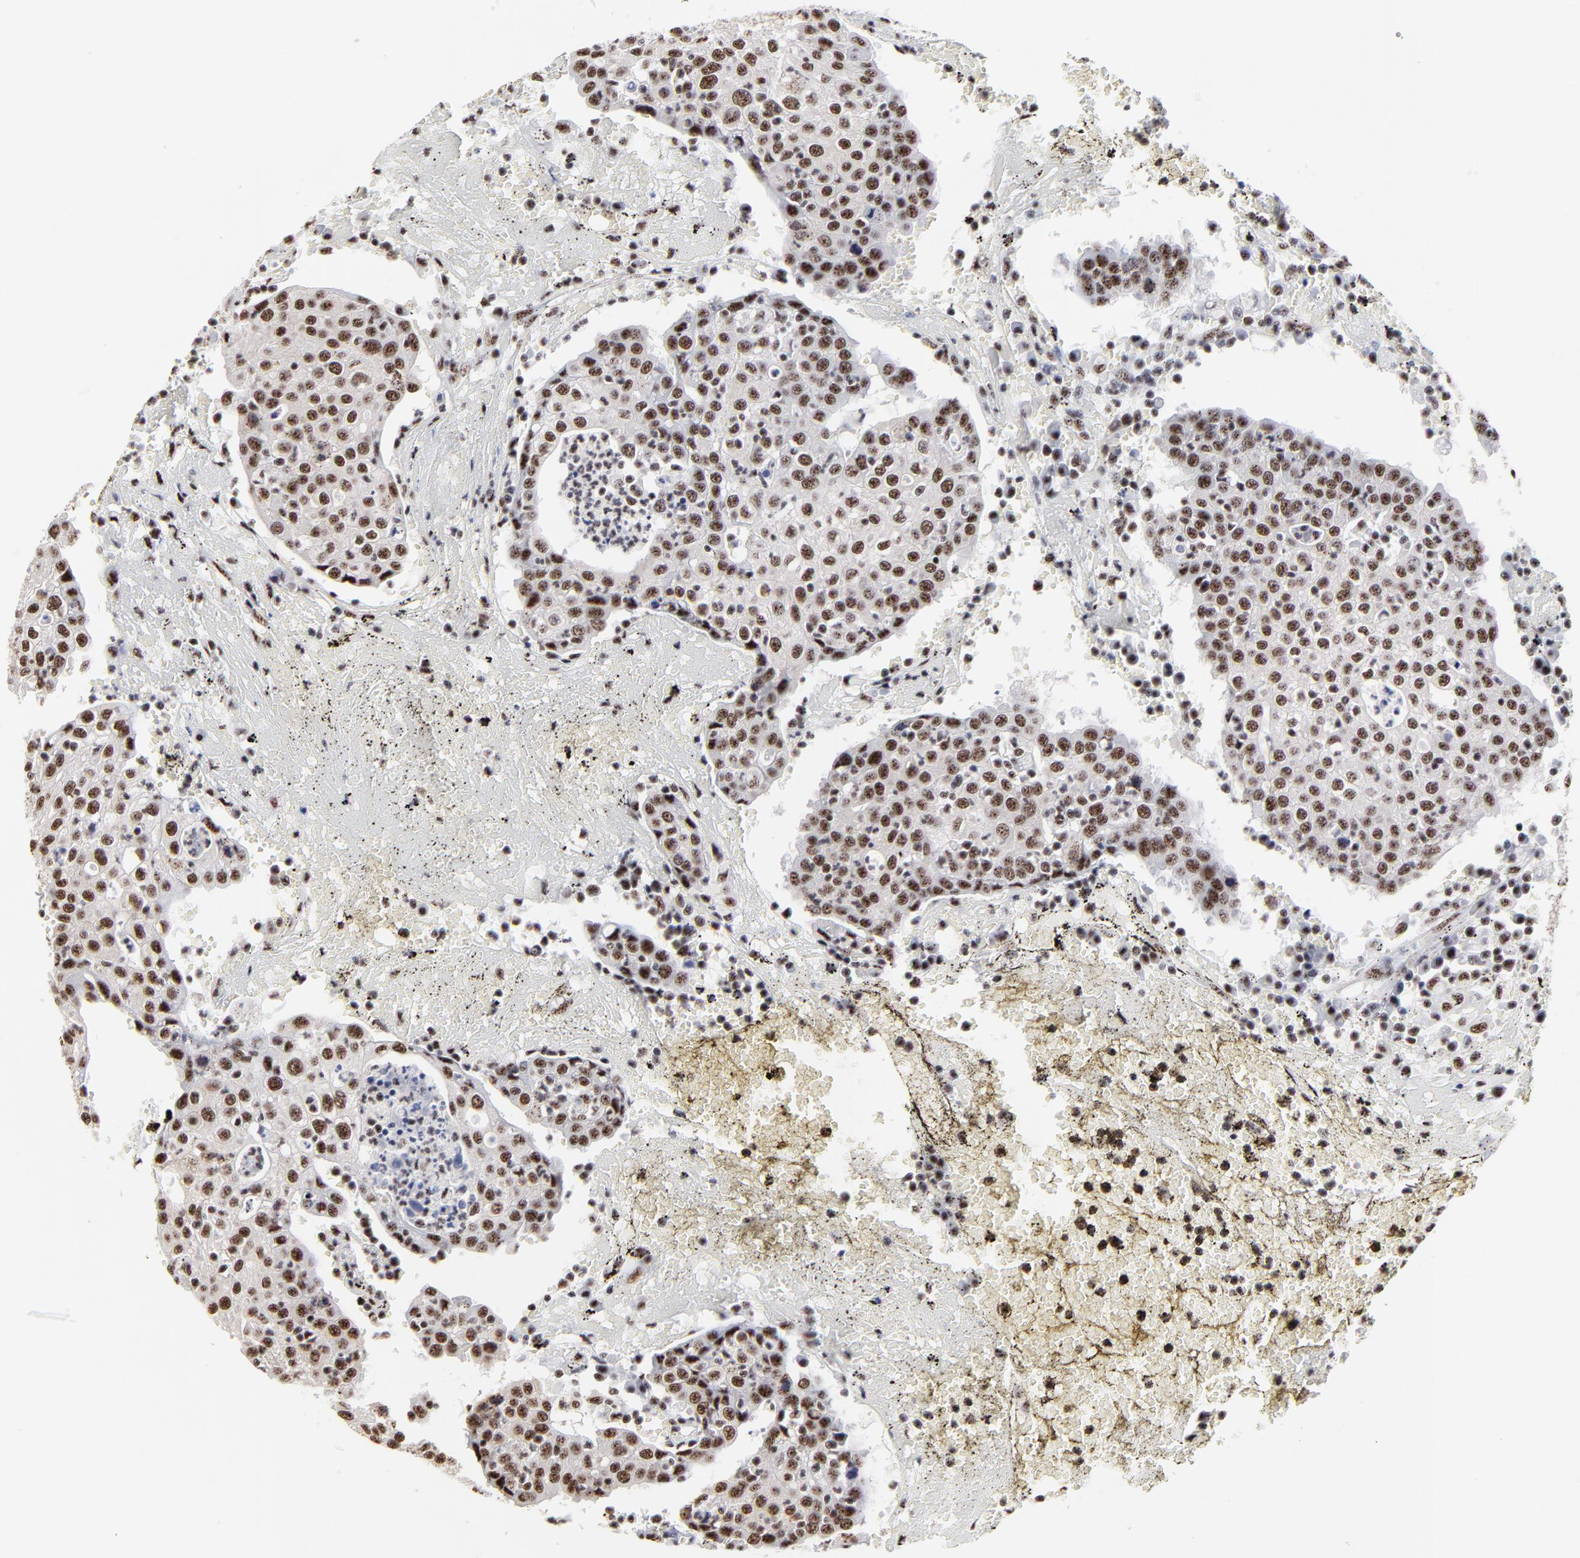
{"staining": {"intensity": "strong", "quantity": ">75%", "location": "nuclear"}, "tissue": "head and neck cancer", "cell_type": "Tumor cells", "image_type": "cancer", "snomed": [{"axis": "morphology", "description": "Adenocarcinoma, NOS"}, {"axis": "topography", "description": "Salivary gland"}, {"axis": "topography", "description": "Head-Neck"}], "caption": "Brown immunohistochemical staining in human head and neck cancer reveals strong nuclear positivity in about >75% of tumor cells.", "gene": "MBD4", "patient": {"sex": "female", "age": 65}}